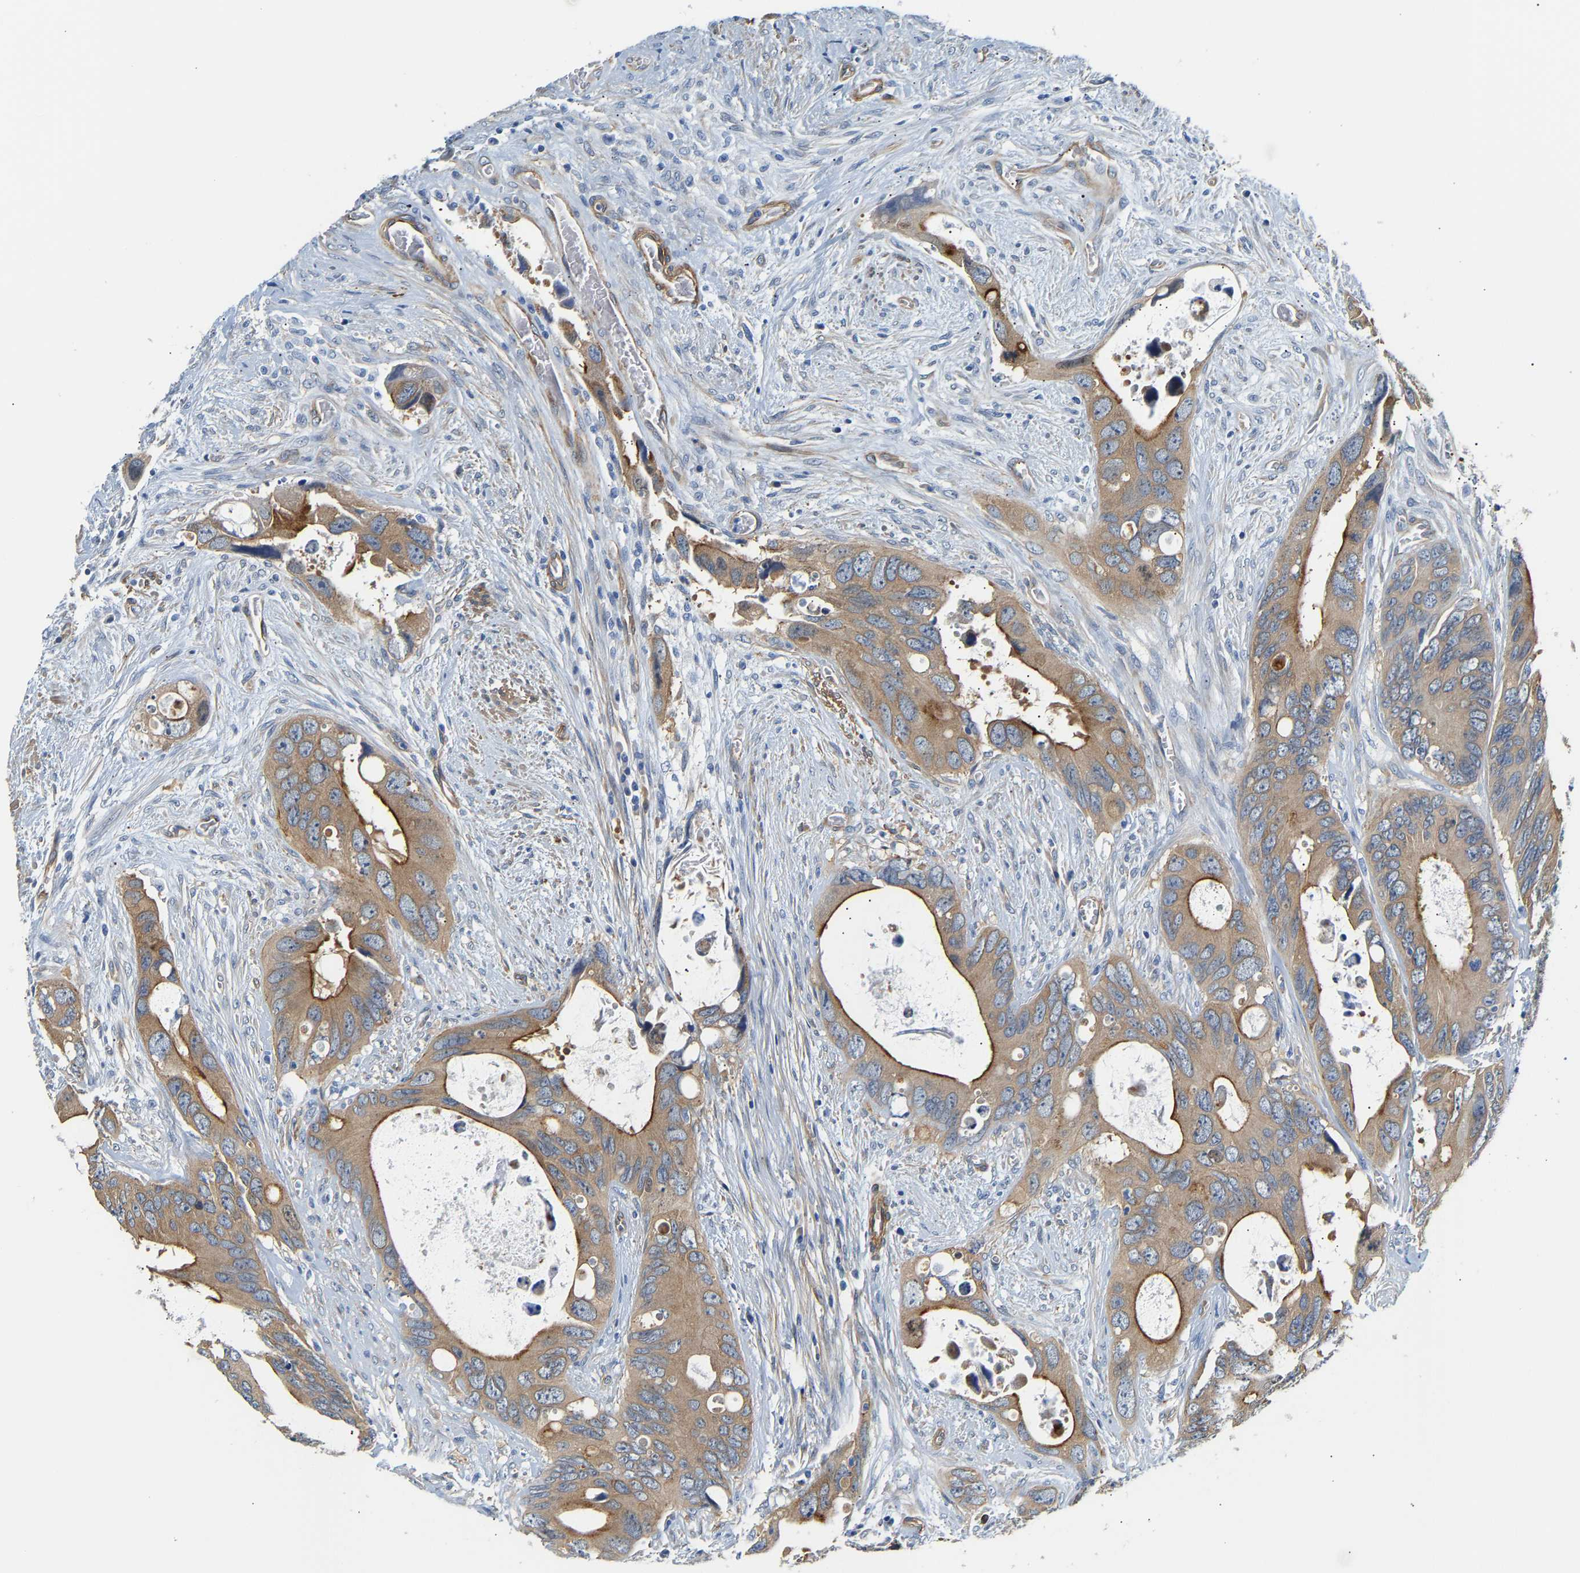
{"staining": {"intensity": "moderate", "quantity": ">75%", "location": "cytoplasmic/membranous"}, "tissue": "colorectal cancer", "cell_type": "Tumor cells", "image_type": "cancer", "snomed": [{"axis": "morphology", "description": "Adenocarcinoma, NOS"}, {"axis": "topography", "description": "Rectum"}], "caption": "High-magnification brightfield microscopy of adenocarcinoma (colorectal) stained with DAB (brown) and counterstained with hematoxylin (blue). tumor cells exhibit moderate cytoplasmic/membranous staining is identified in about>75% of cells. Immunohistochemistry stains the protein in brown and the nuclei are stained blue.", "gene": "PAWR", "patient": {"sex": "male", "age": 70}}